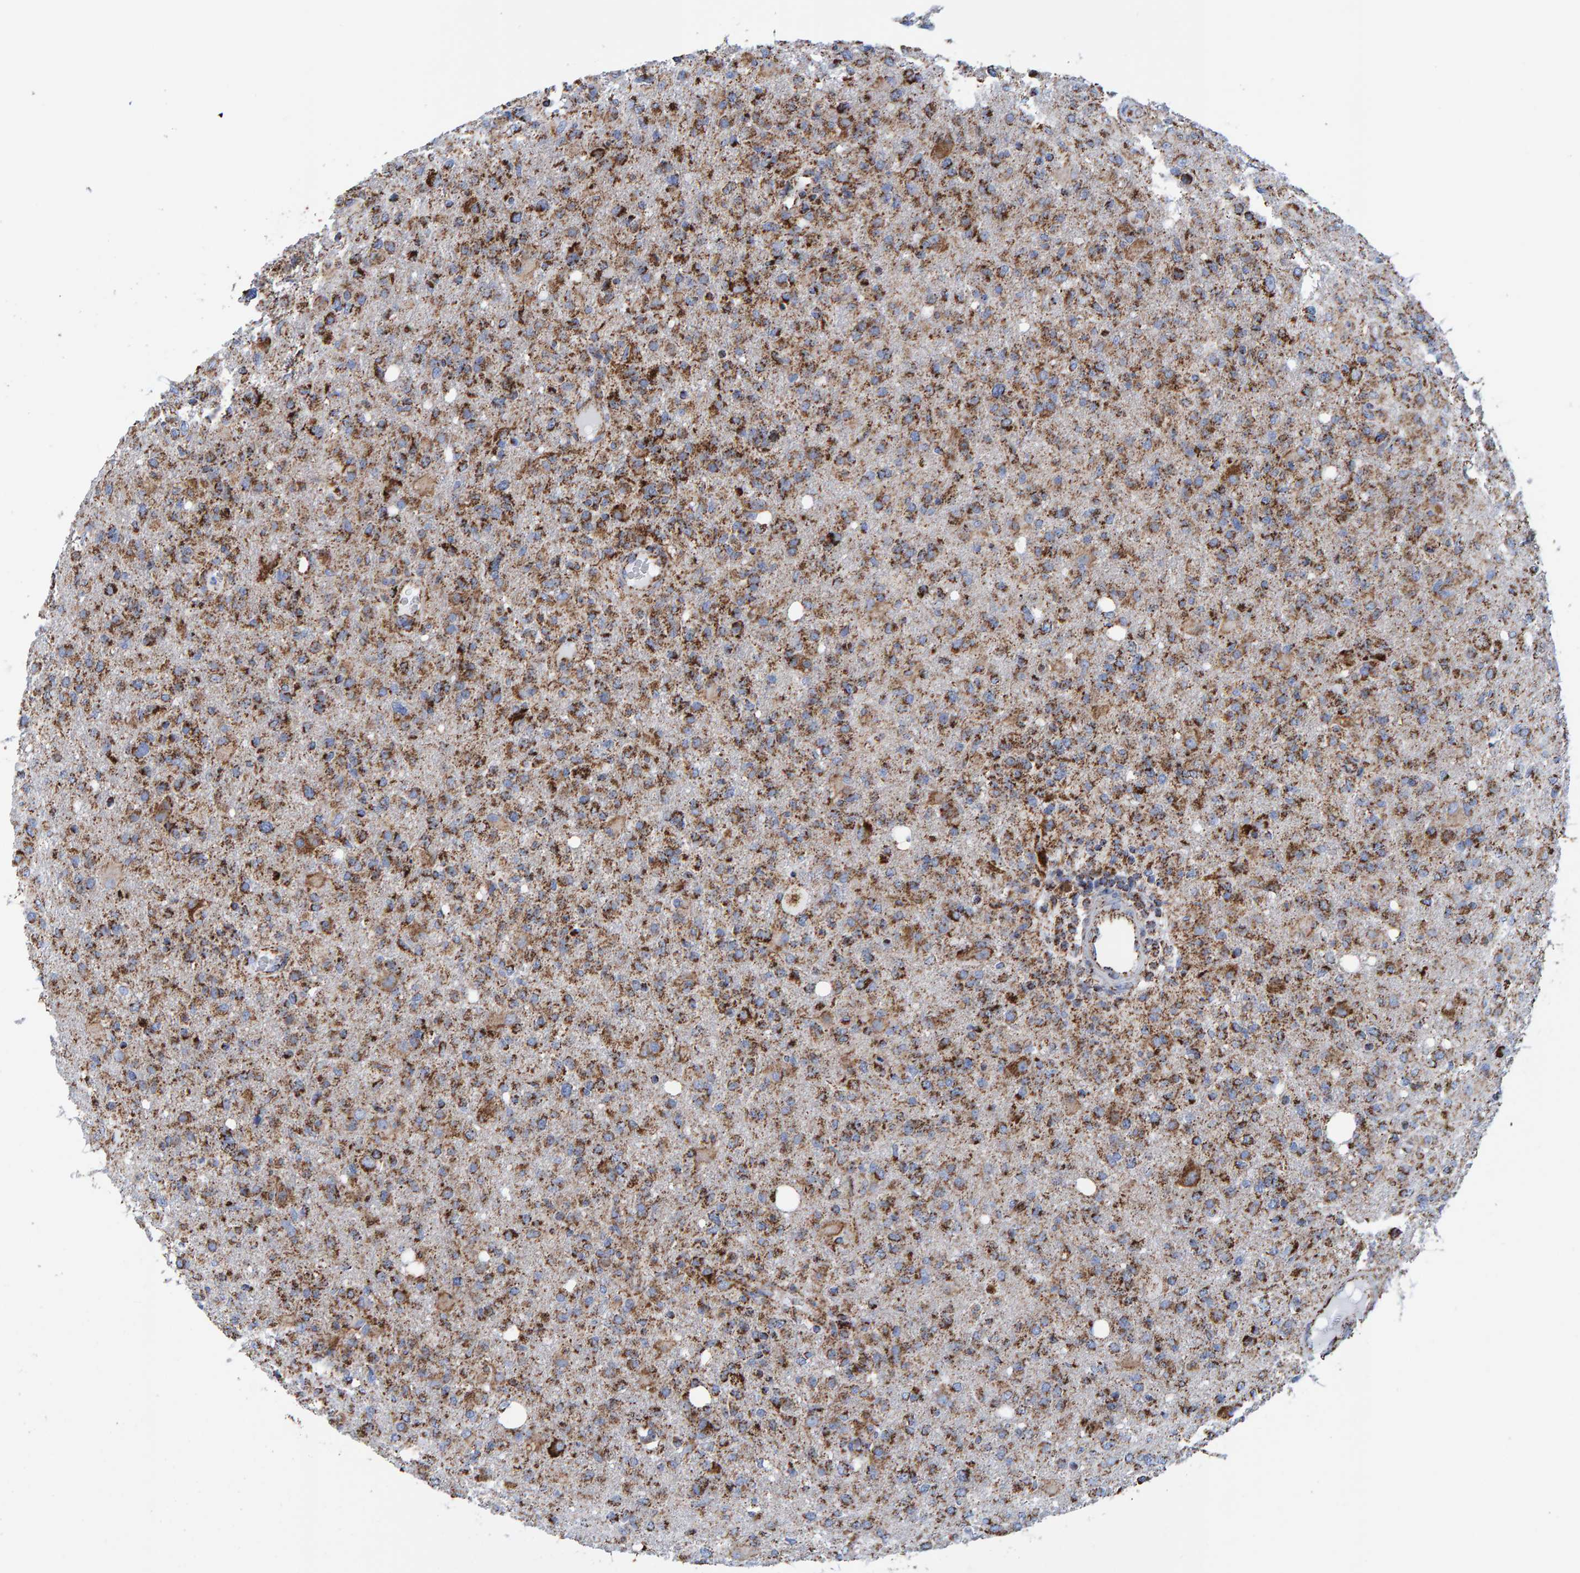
{"staining": {"intensity": "strong", "quantity": ">75%", "location": "cytoplasmic/membranous"}, "tissue": "glioma", "cell_type": "Tumor cells", "image_type": "cancer", "snomed": [{"axis": "morphology", "description": "Glioma, malignant, High grade"}, {"axis": "topography", "description": "Brain"}], "caption": "IHC (DAB (3,3'-diaminobenzidine)) staining of human malignant glioma (high-grade) exhibits strong cytoplasmic/membranous protein positivity in about >75% of tumor cells.", "gene": "ENSG00000262660", "patient": {"sex": "female", "age": 57}}